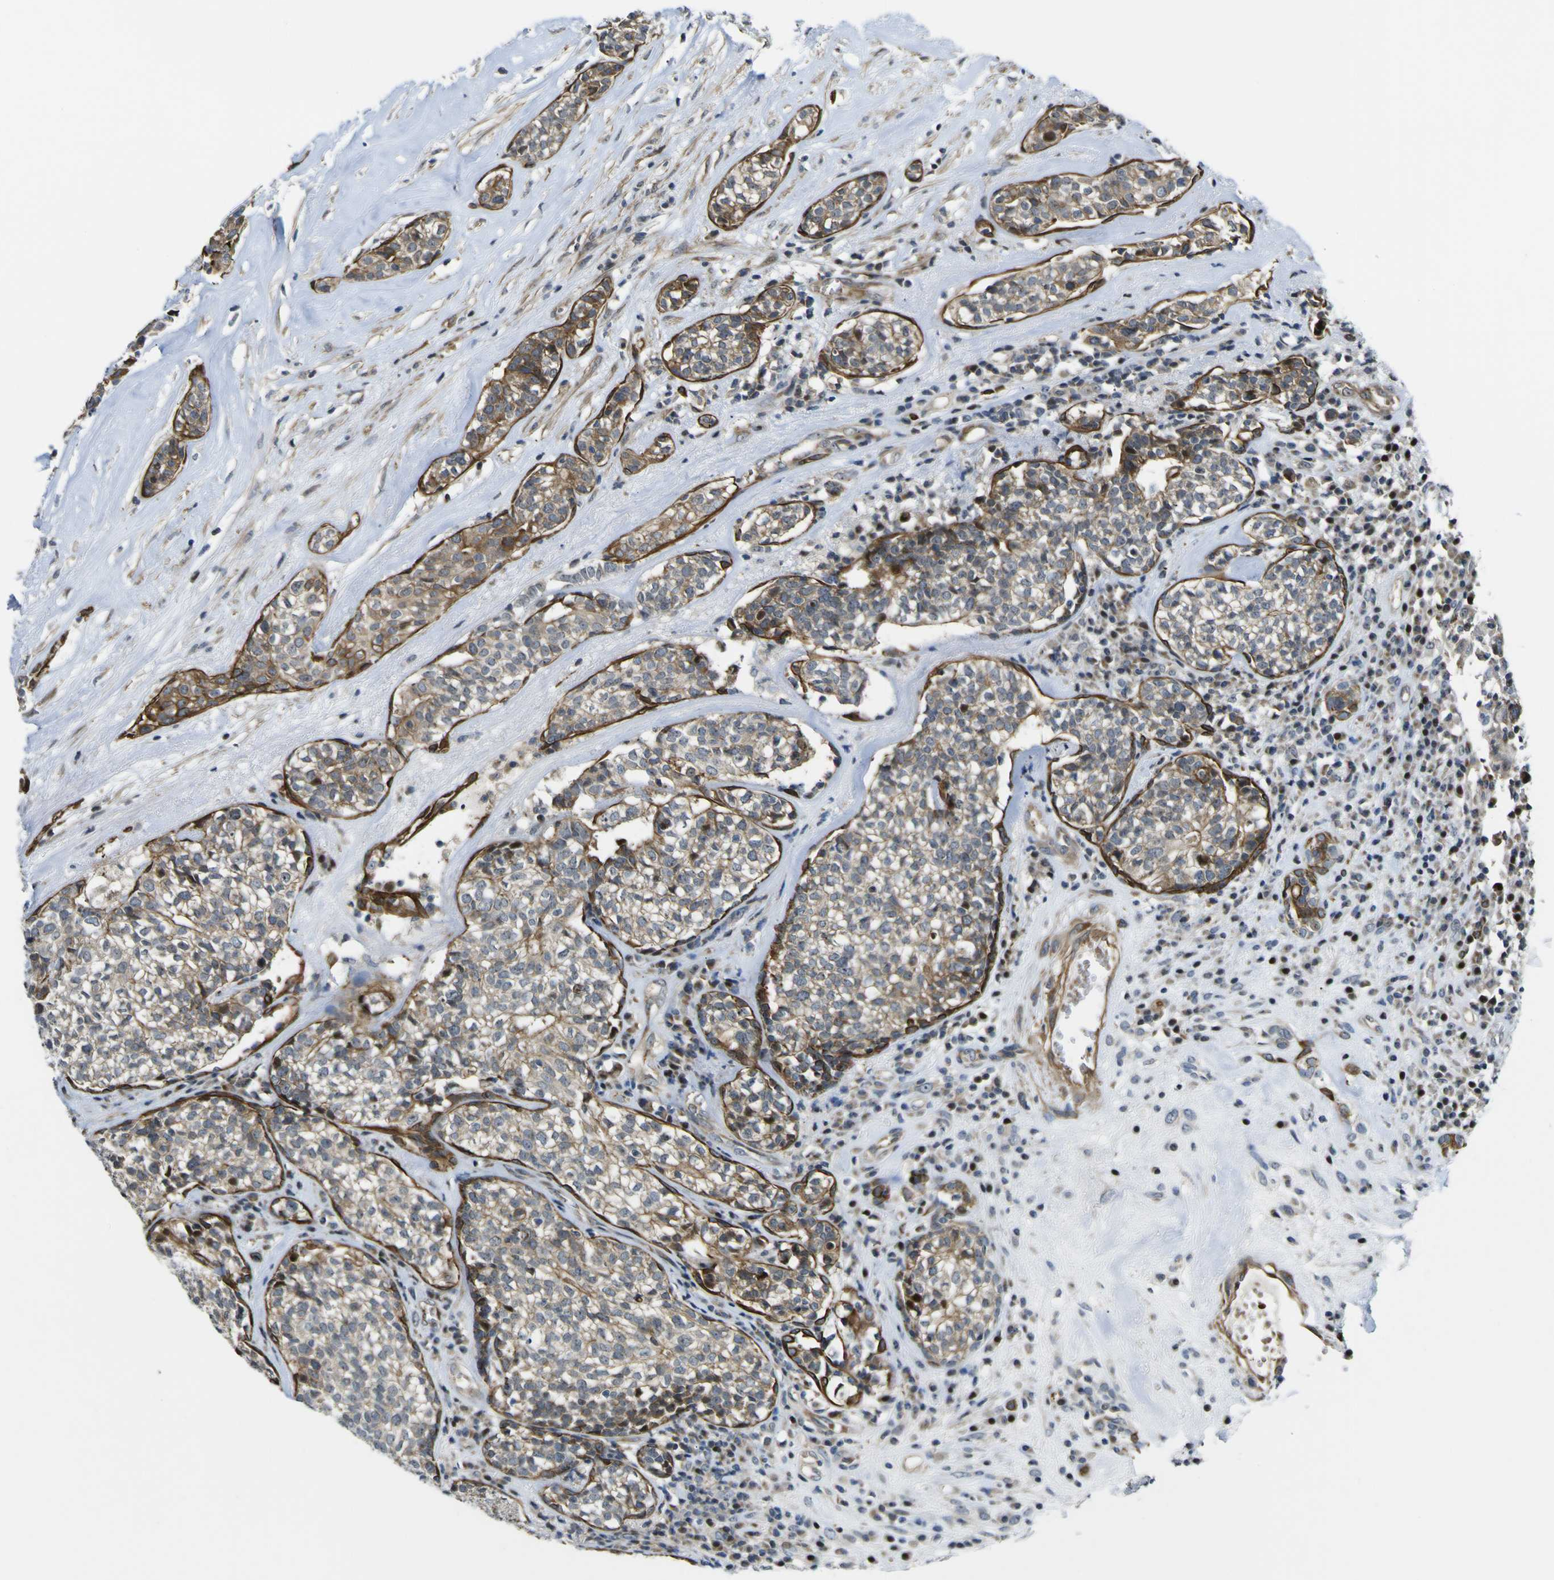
{"staining": {"intensity": "strong", "quantity": "25%-75%", "location": "cytoplasmic/membranous"}, "tissue": "head and neck cancer", "cell_type": "Tumor cells", "image_type": "cancer", "snomed": [{"axis": "morphology", "description": "Adenocarcinoma, NOS"}, {"axis": "topography", "description": "Salivary gland"}, {"axis": "topography", "description": "Head-Neck"}], "caption": "Brown immunohistochemical staining in head and neck adenocarcinoma exhibits strong cytoplasmic/membranous positivity in about 25%-75% of tumor cells.", "gene": "KDM7A", "patient": {"sex": "female", "age": 65}}